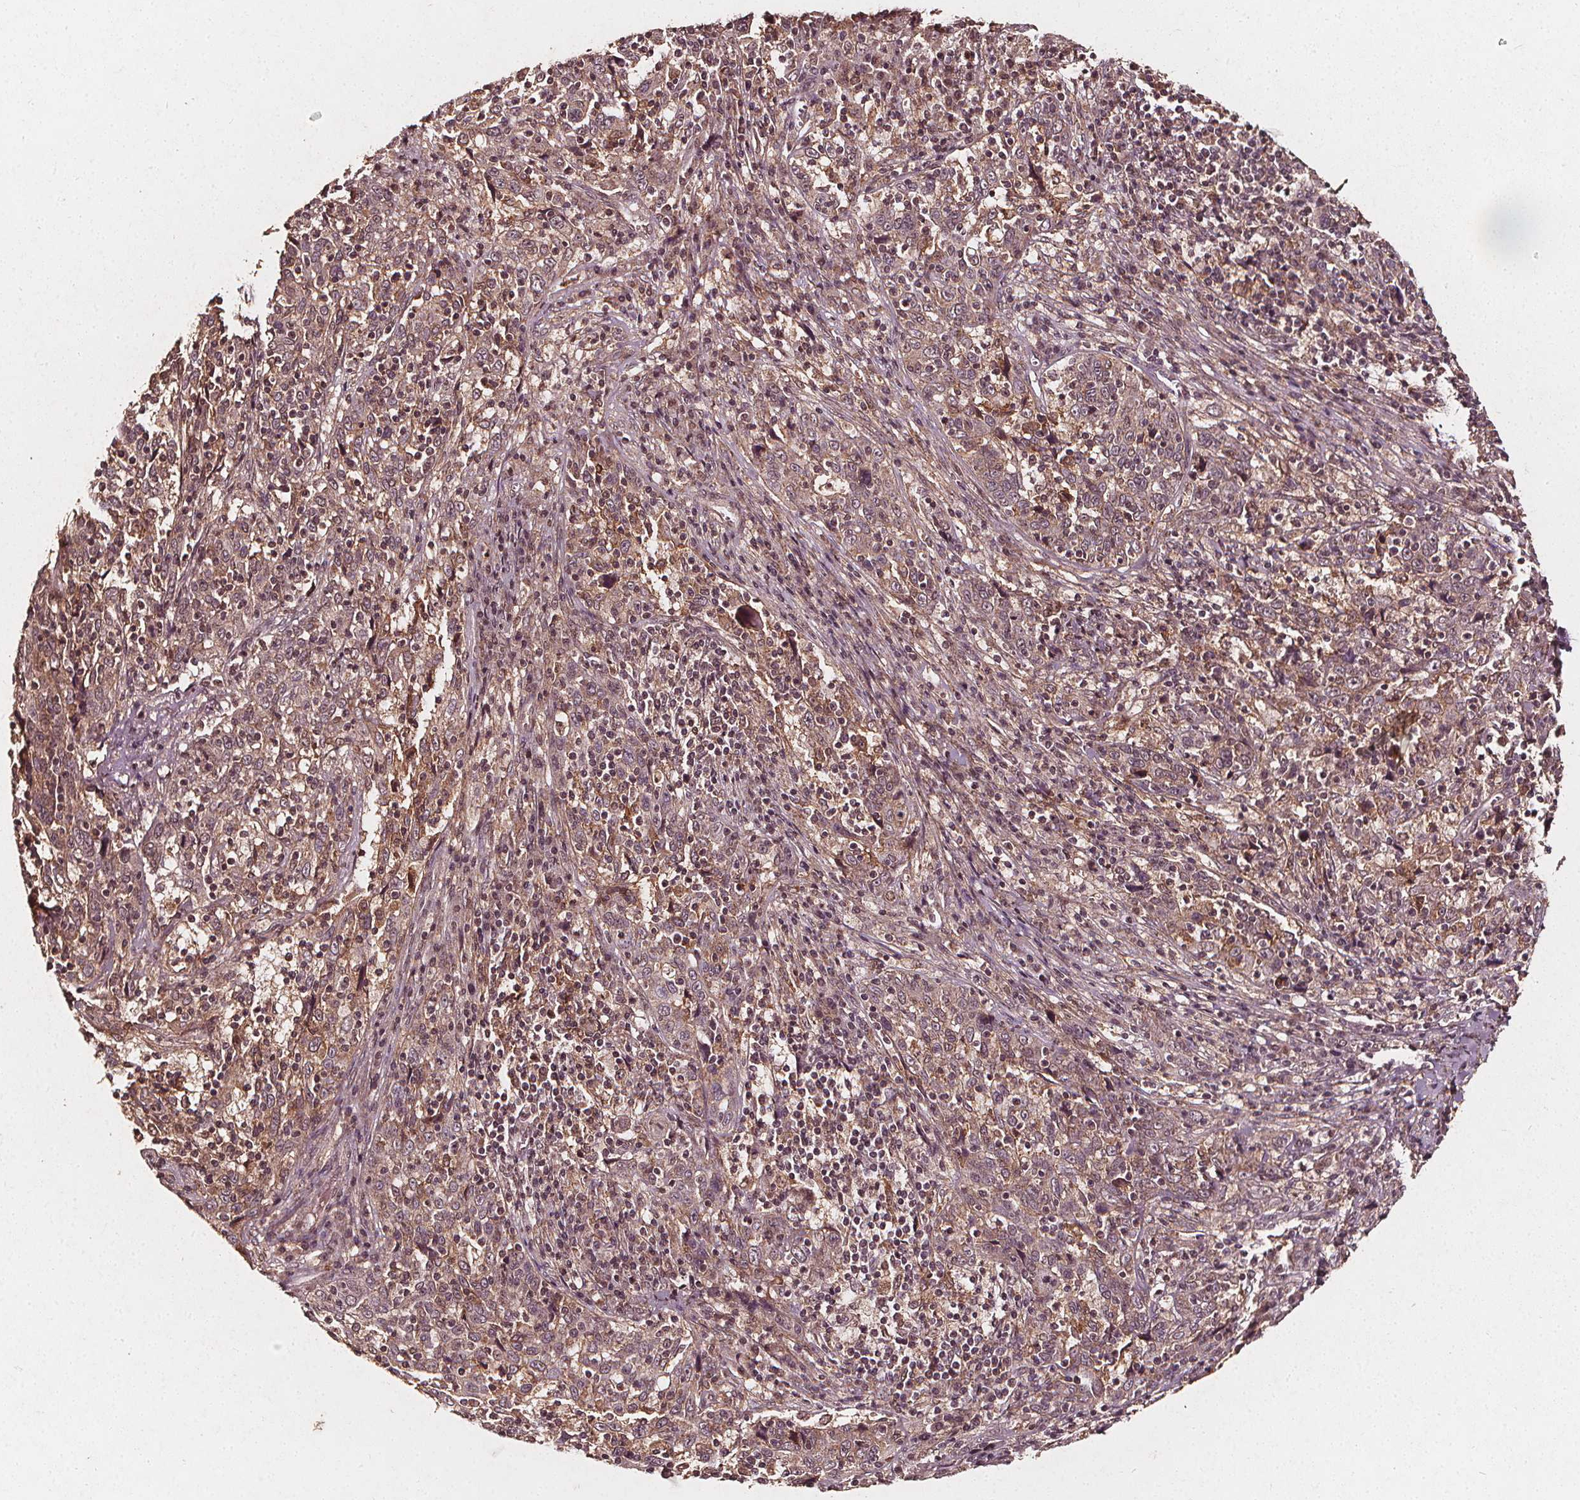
{"staining": {"intensity": "weak", "quantity": "25%-75%", "location": "cytoplasmic/membranous"}, "tissue": "cervical cancer", "cell_type": "Tumor cells", "image_type": "cancer", "snomed": [{"axis": "morphology", "description": "Squamous cell carcinoma, NOS"}, {"axis": "topography", "description": "Cervix"}], "caption": "Squamous cell carcinoma (cervical) was stained to show a protein in brown. There is low levels of weak cytoplasmic/membranous staining in about 25%-75% of tumor cells.", "gene": "ABCA1", "patient": {"sex": "female", "age": 46}}